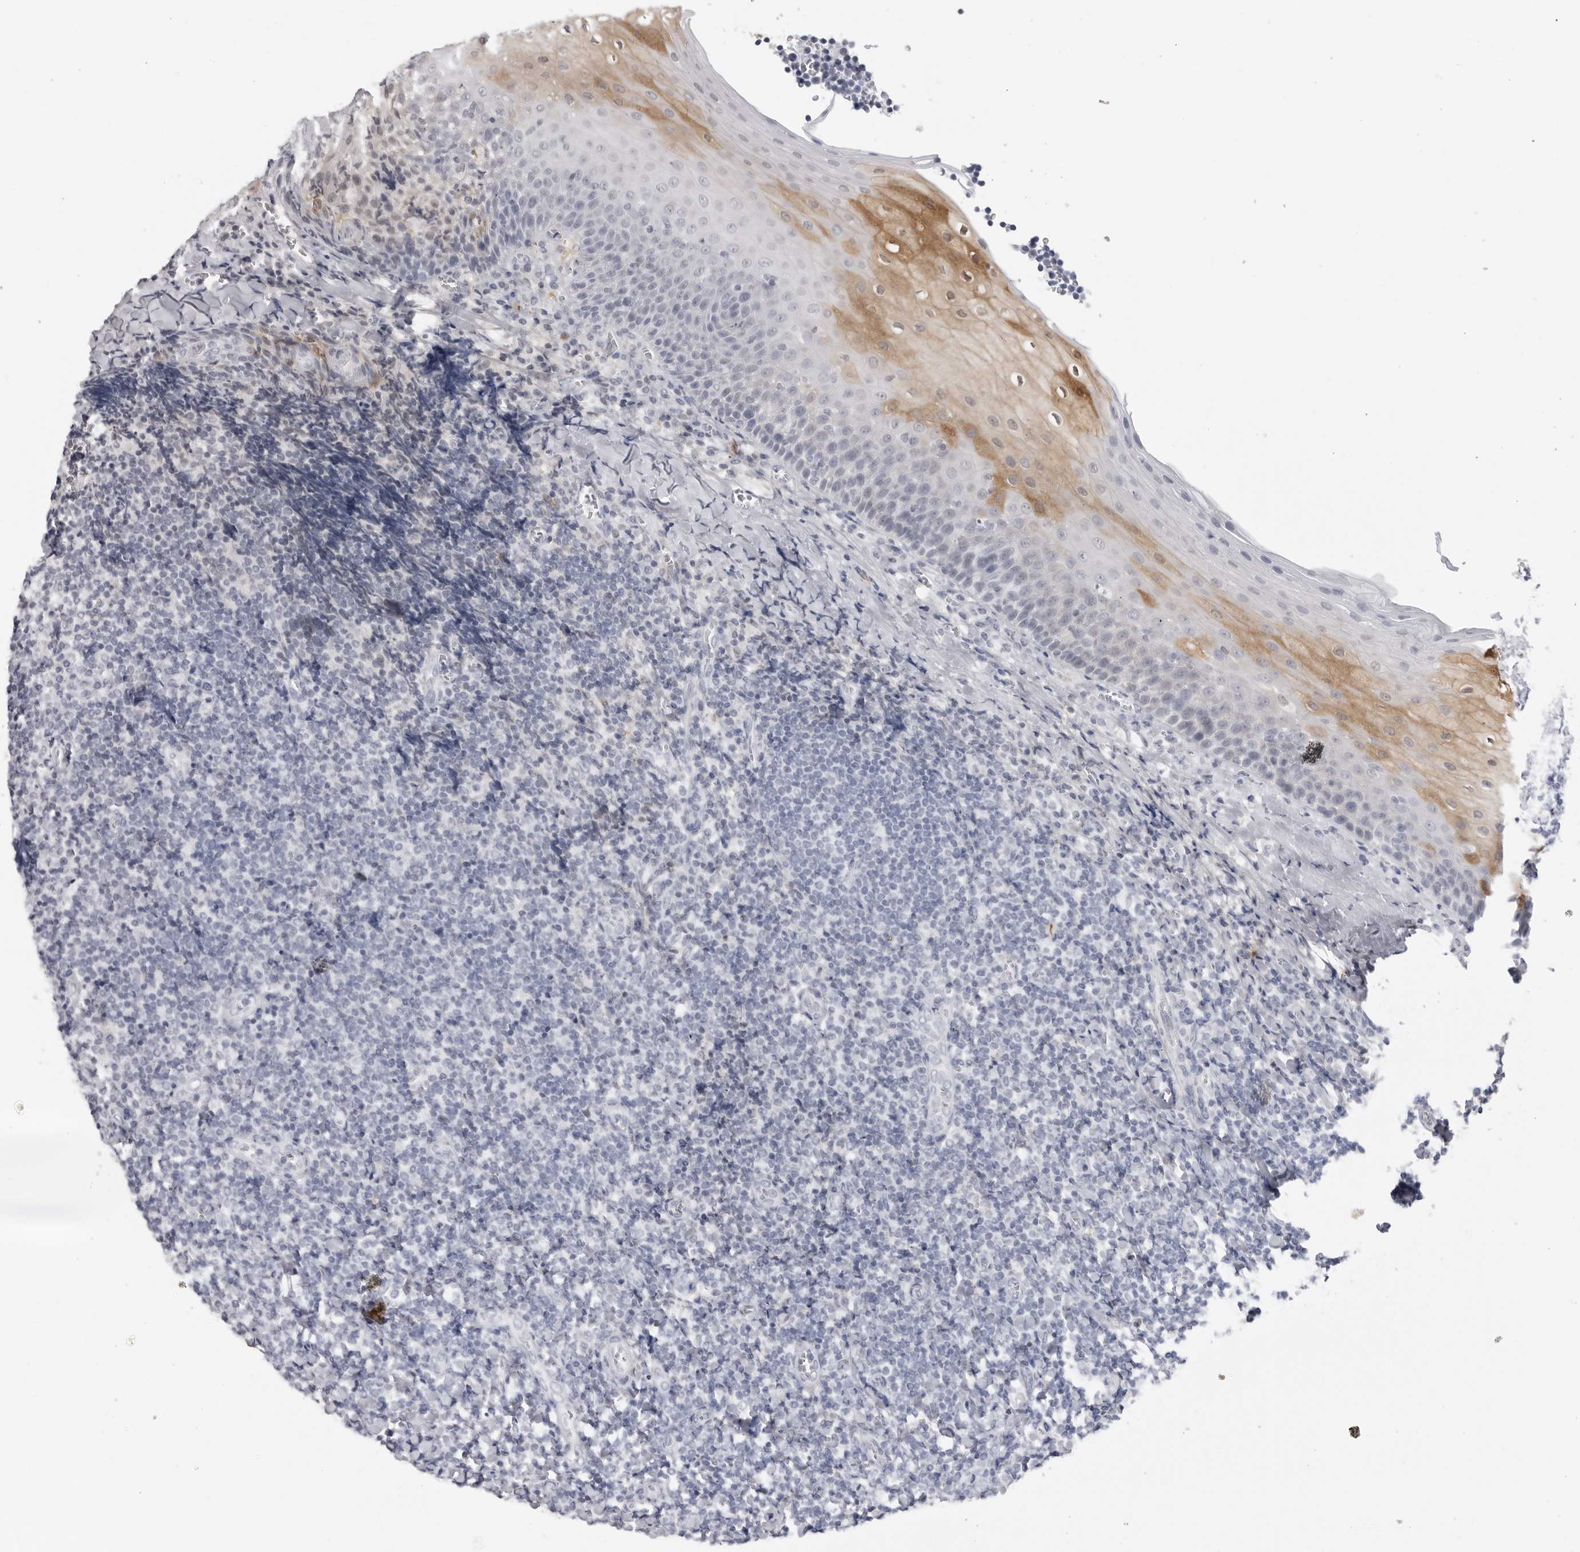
{"staining": {"intensity": "negative", "quantity": "none", "location": "none"}, "tissue": "tonsil", "cell_type": "Germinal center cells", "image_type": "normal", "snomed": [{"axis": "morphology", "description": "Normal tissue, NOS"}, {"axis": "topography", "description": "Tonsil"}], "caption": "Immunohistochemistry (IHC) of benign human tonsil shows no positivity in germinal center cells.", "gene": "SERPINF2", "patient": {"sex": "male", "age": 27}}